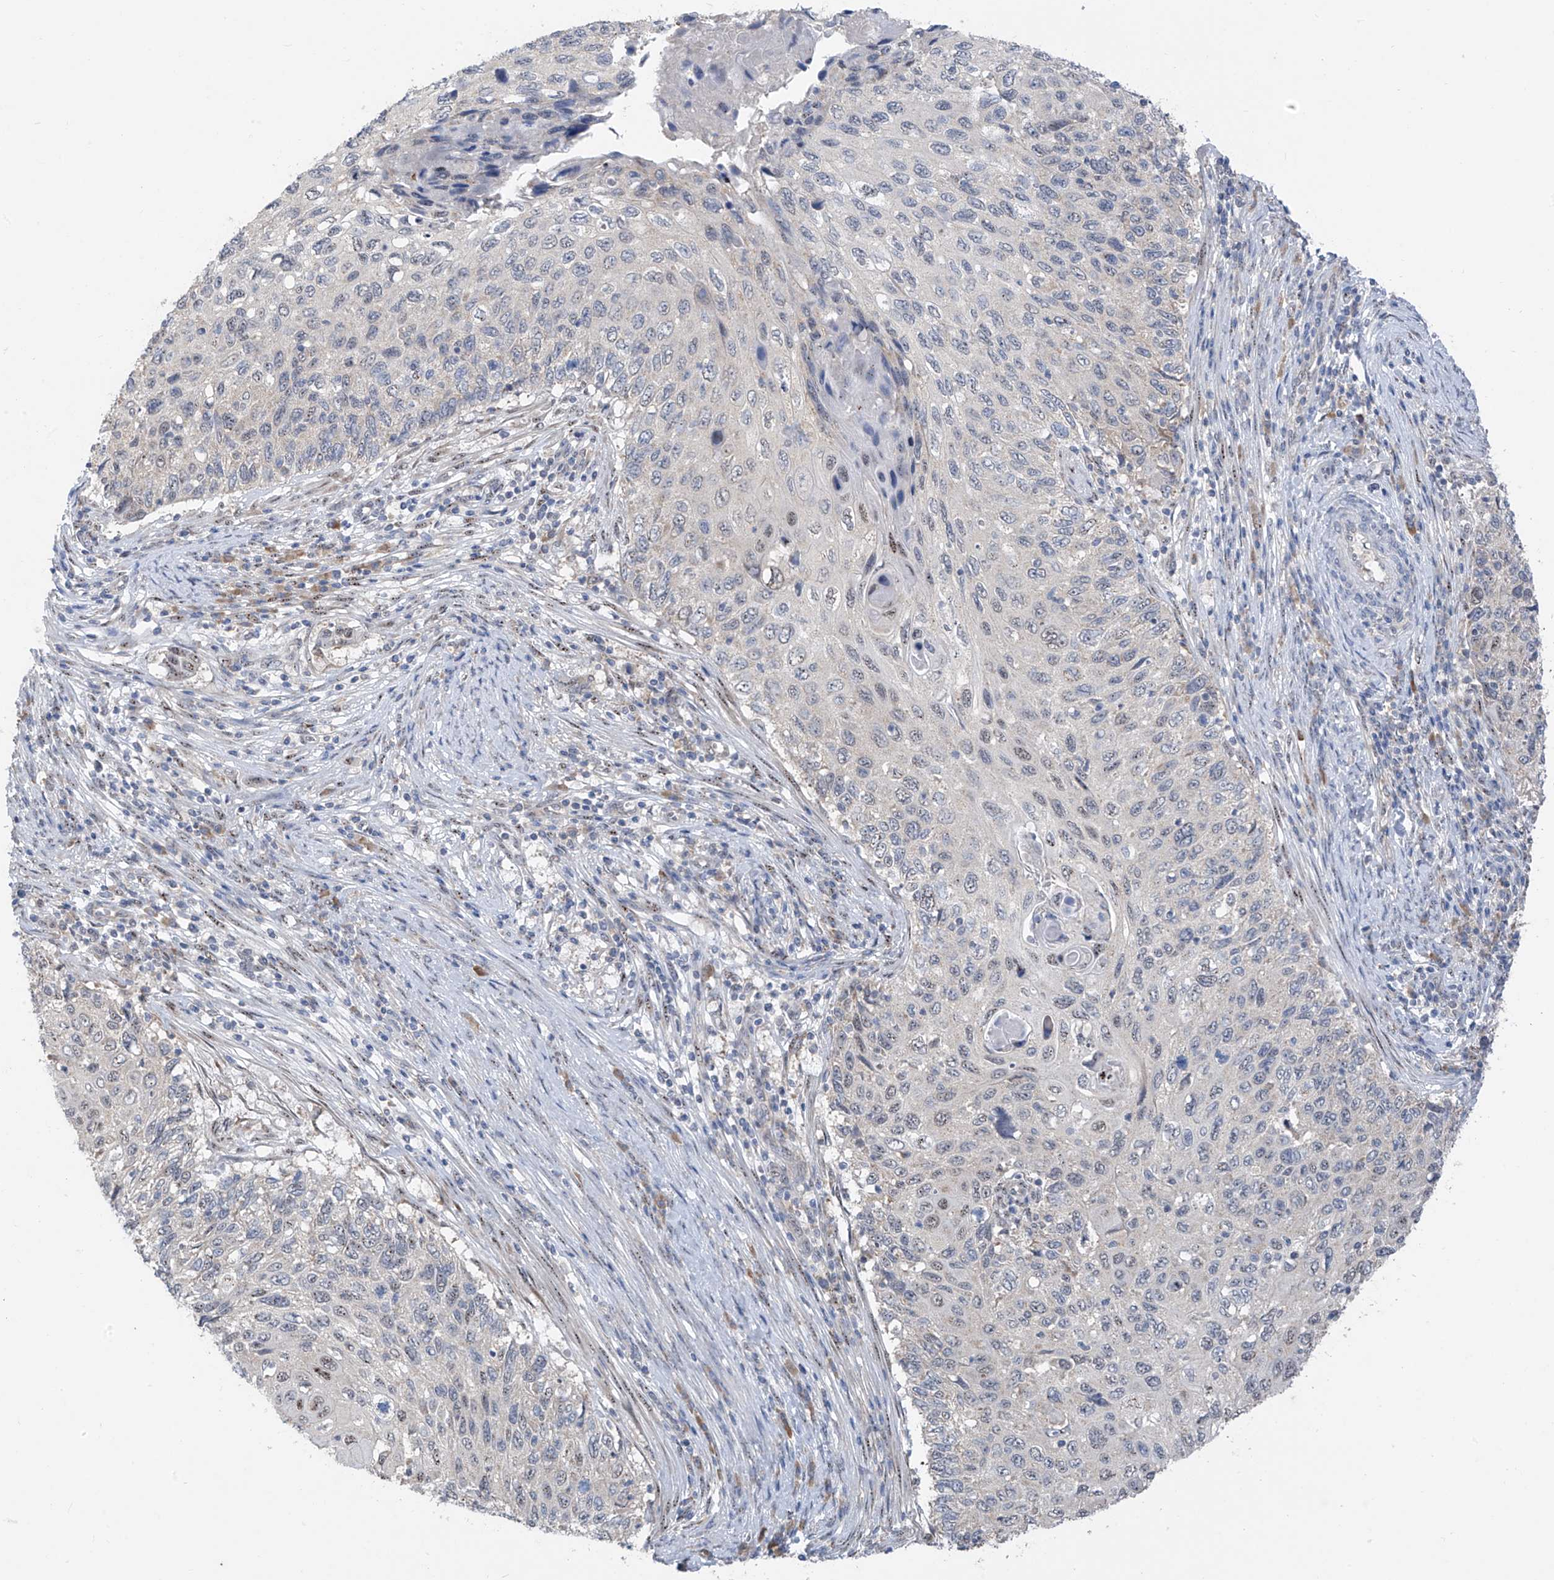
{"staining": {"intensity": "weak", "quantity": "25%-75%", "location": "nuclear"}, "tissue": "cervical cancer", "cell_type": "Tumor cells", "image_type": "cancer", "snomed": [{"axis": "morphology", "description": "Squamous cell carcinoma, NOS"}, {"axis": "topography", "description": "Cervix"}], "caption": "The image displays a brown stain indicating the presence of a protein in the nuclear of tumor cells in squamous cell carcinoma (cervical).", "gene": "RPL4", "patient": {"sex": "female", "age": 70}}